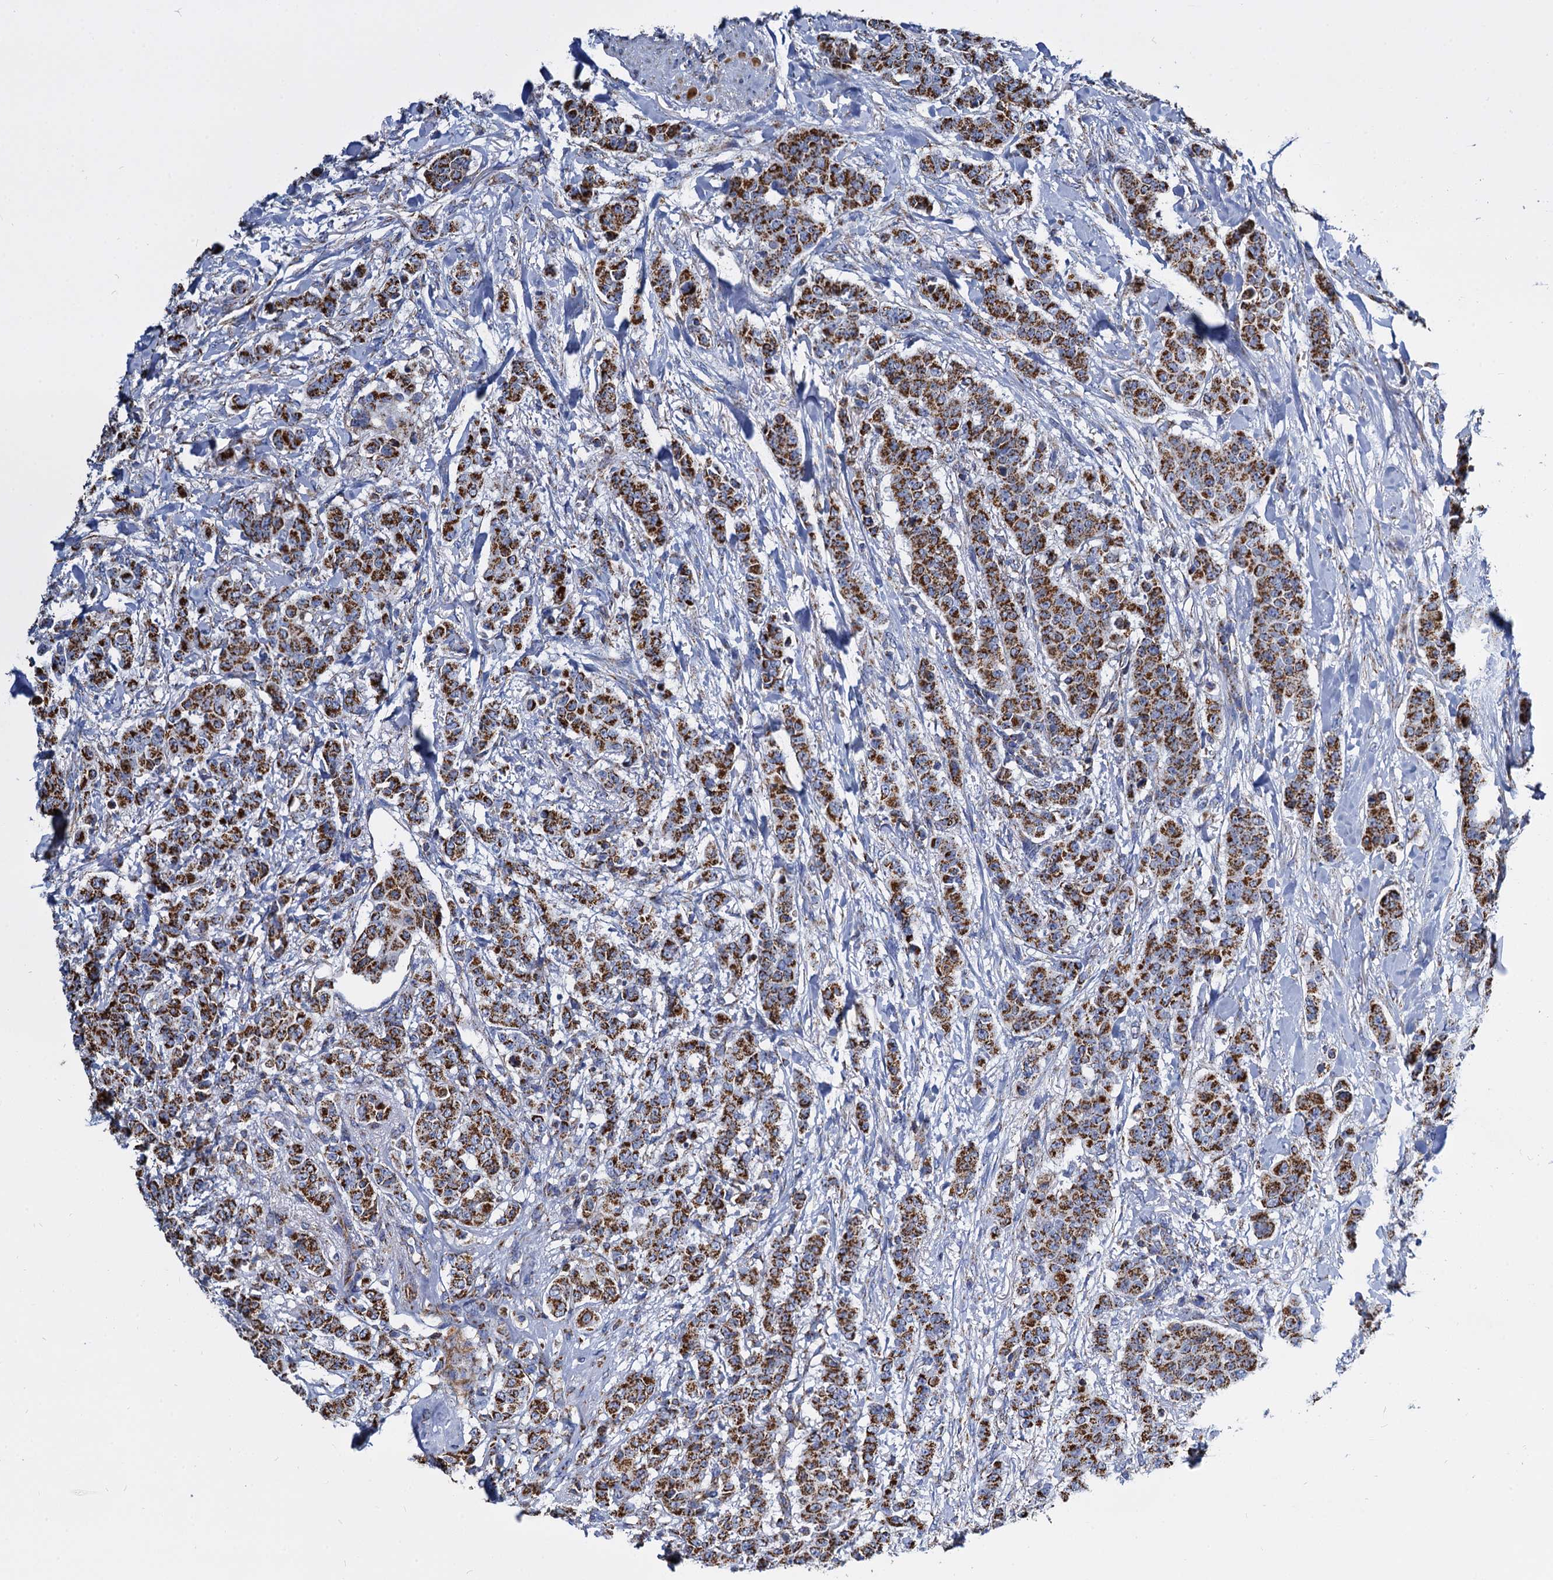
{"staining": {"intensity": "strong", "quantity": ">75%", "location": "cytoplasmic/membranous"}, "tissue": "breast cancer", "cell_type": "Tumor cells", "image_type": "cancer", "snomed": [{"axis": "morphology", "description": "Duct carcinoma"}, {"axis": "topography", "description": "Breast"}], "caption": "Breast cancer was stained to show a protein in brown. There is high levels of strong cytoplasmic/membranous positivity in about >75% of tumor cells.", "gene": "TIMM10", "patient": {"sex": "female", "age": 40}}